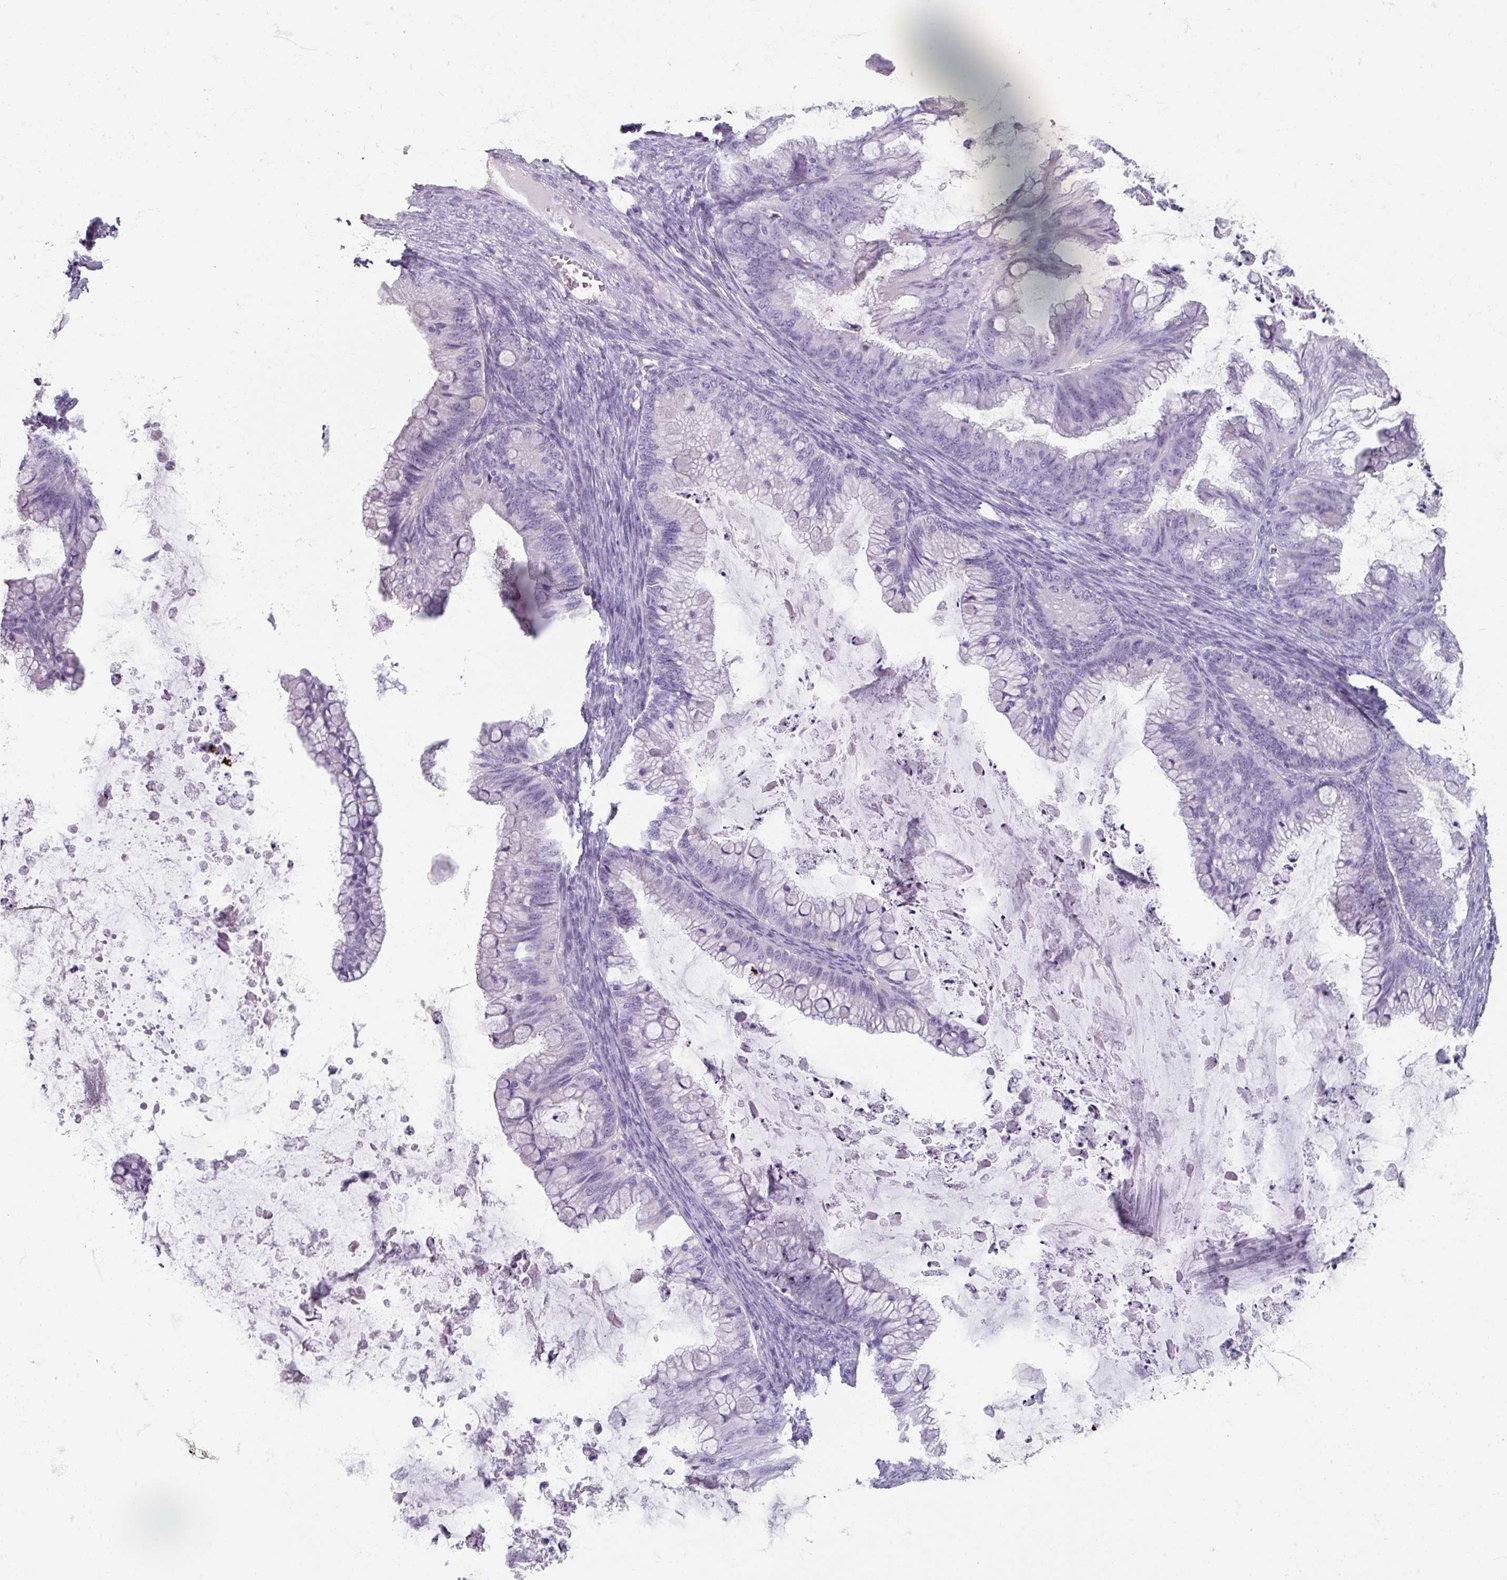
{"staining": {"intensity": "negative", "quantity": "none", "location": "none"}, "tissue": "ovarian cancer", "cell_type": "Tumor cells", "image_type": "cancer", "snomed": [{"axis": "morphology", "description": "Cystadenocarcinoma, mucinous, NOS"}, {"axis": "topography", "description": "Ovary"}], "caption": "DAB immunohistochemical staining of mucinous cystadenocarcinoma (ovarian) exhibits no significant expression in tumor cells.", "gene": "TG", "patient": {"sex": "female", "age": 35}}